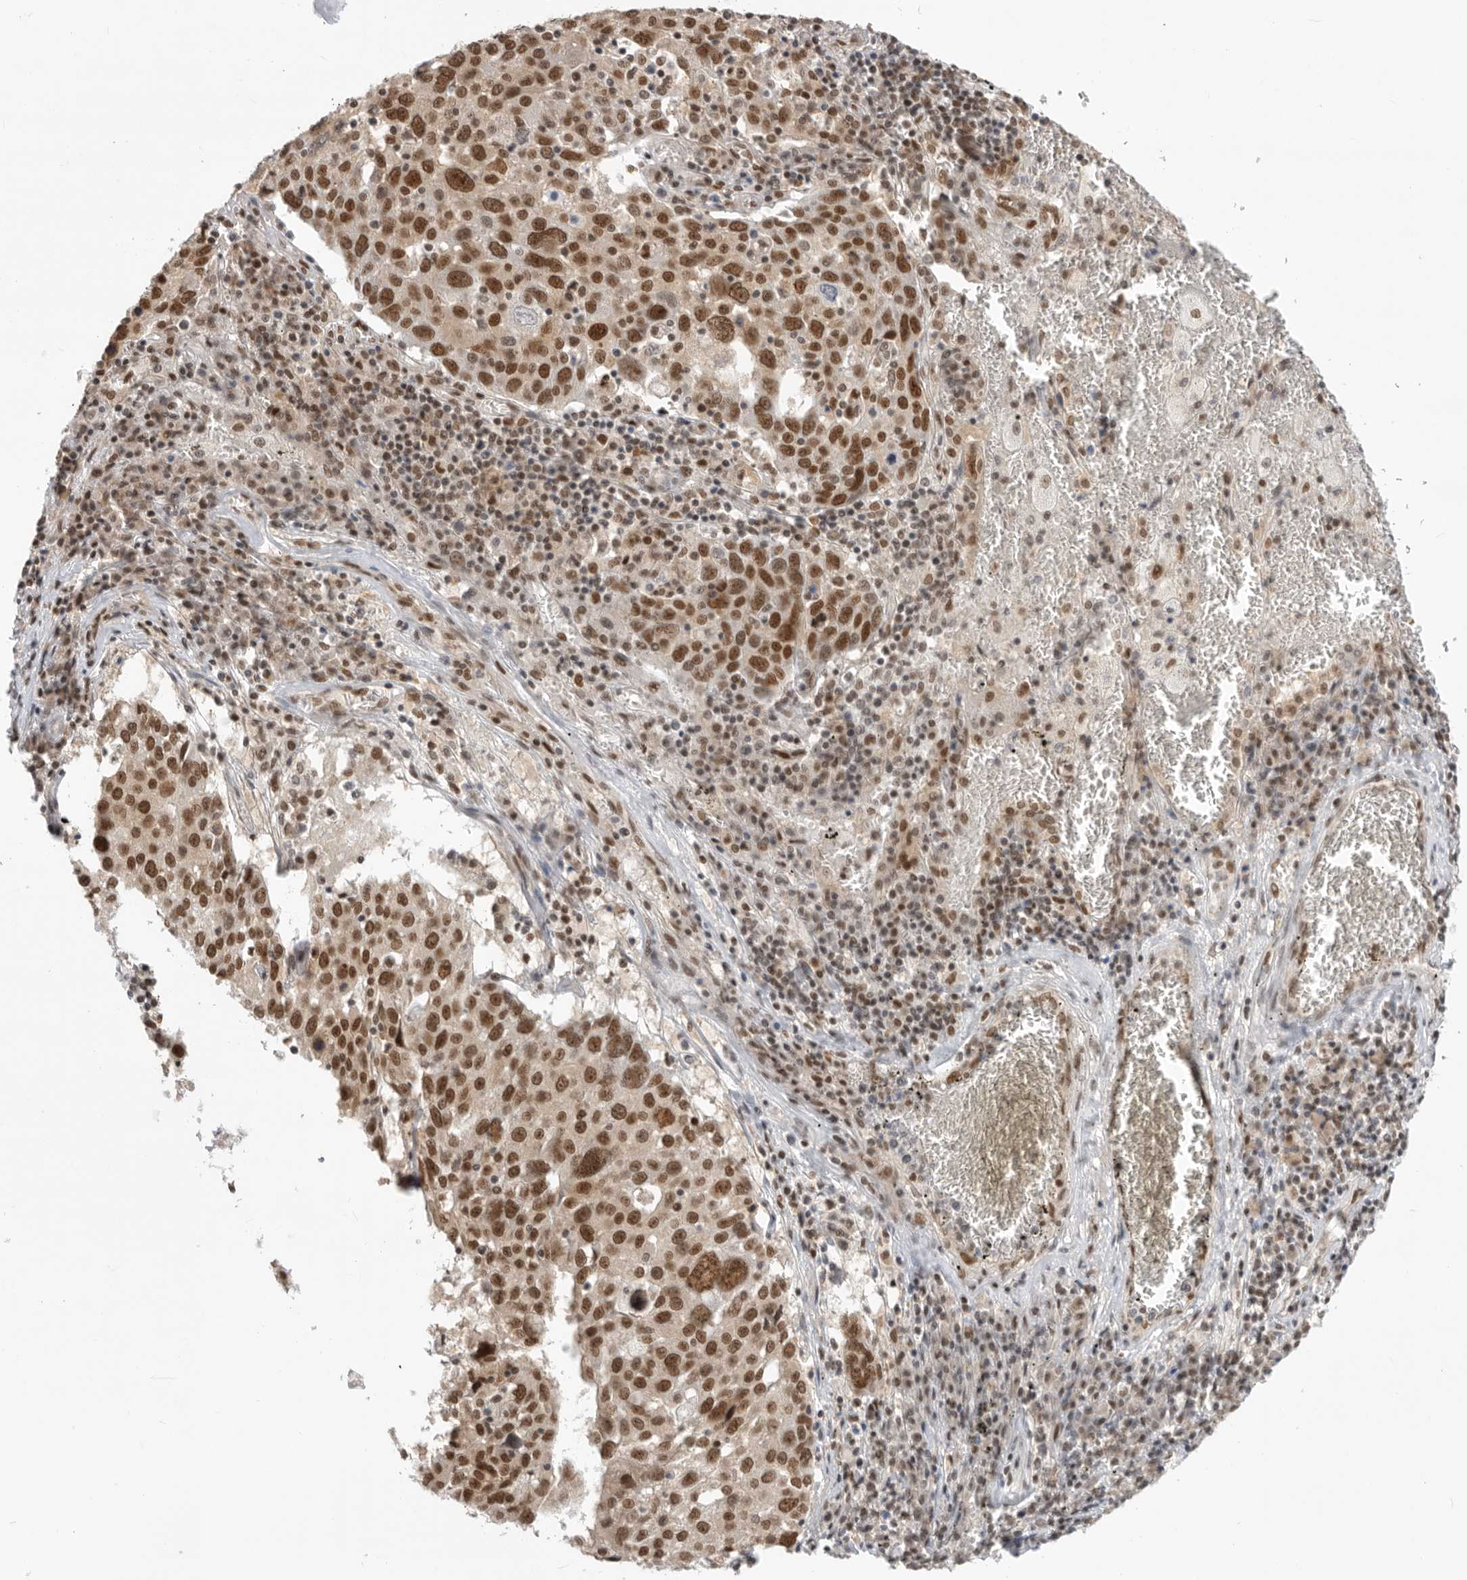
{"staining": {"intensity": "strong", "quantity": ">75%", "location": "nuclear"}, "tissue": "lung cancer", "cell_type": "Tumor cells", "image_type": "cancer", "snomed": [{"axis": "morphology", "description": "Squamous cell carcinoma, NOS"}, {"axis": "topography", "description": "Lung"}], "caption": "This histopathology image shows squamous cell carcinoma (lung) stained with immunohistochemistry (IHC) to label a protein in brown. The nuclear of tumor cells show strong positivity for the protein. Nuclei are counter-stained blue.", "gene": "ZNF830", "patient": {"sex": "male", "age": 65}}